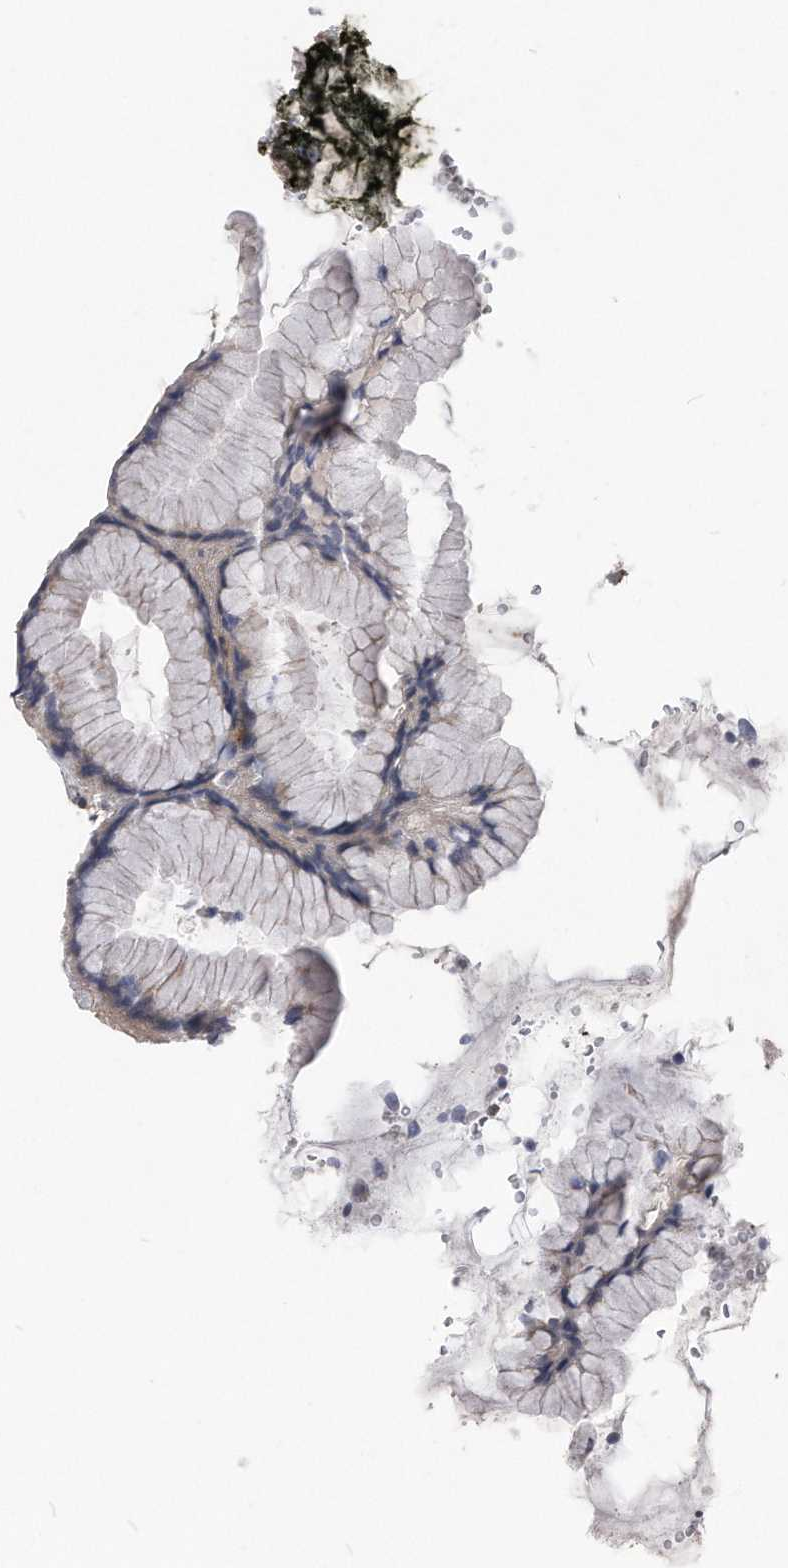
{"staining": {"intensity": "moderate", "quantity": "<25%", "location": "cytoplasmic/membranous"}, "tissue": "stomach", "cell_type": "Glandular cells", "image_type": "normal", "snomed": [{"axis": "morphology", "description": "Normal tissue, NOS"}, {"axis": "topography", "description": "Stomach, upper"}, {"axis": "topography", "description": "Stomach"}], "caption": "The histopathology image exhibits immunohistochemical staining of unremarkable stomach. There is moderate cytoplasmic/membranous expression is appreciated in about <25% of glandular cells. The staining is performed using DAB brown chromogen to label protein expression. The nuclei are counter-stained blue using hematoxylin.", "gene": "IL20RA", "patient": {"sex": "male", "age": 48}}